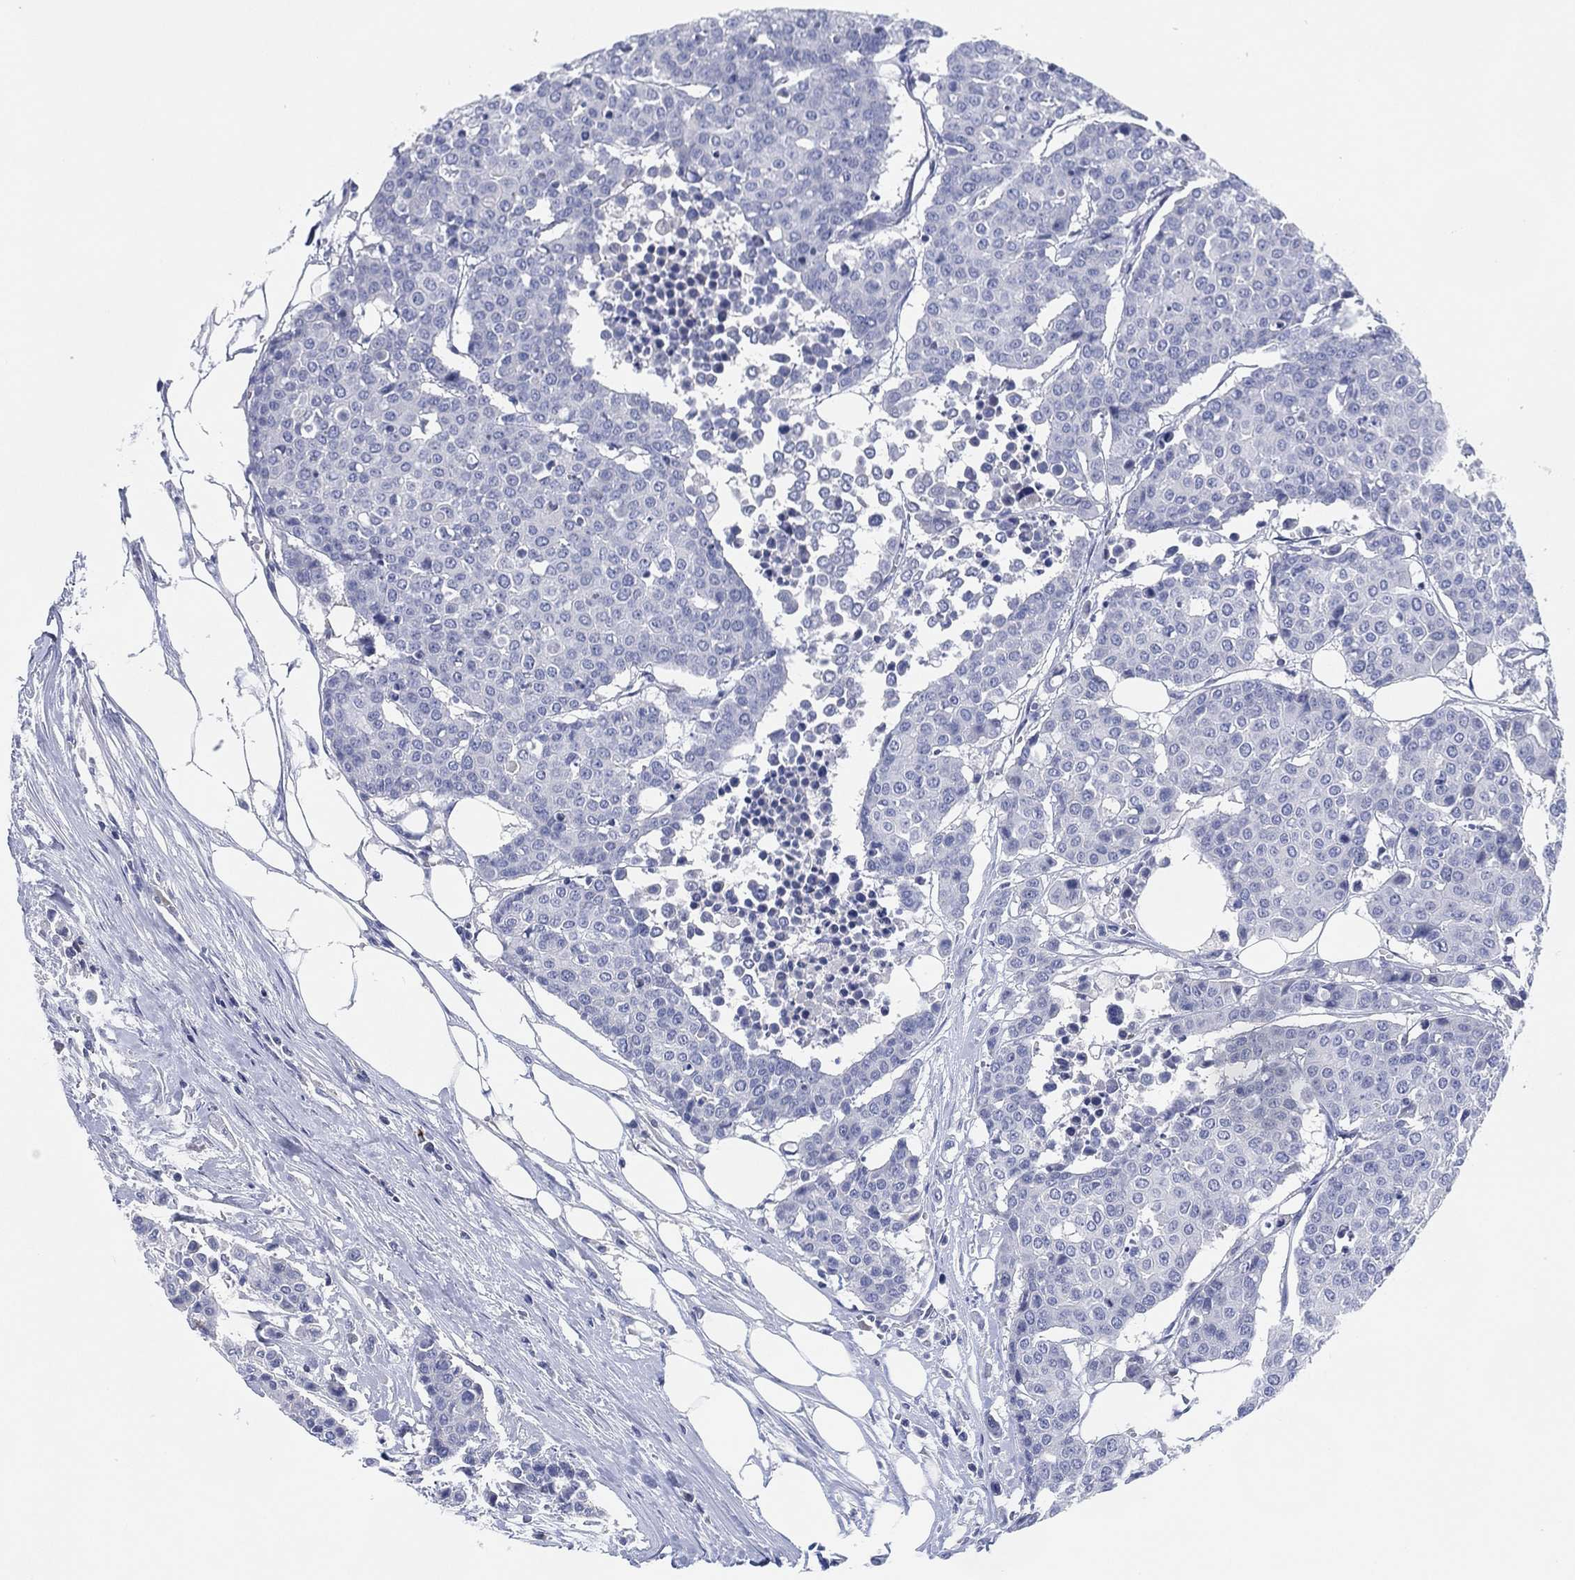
{"staining": {"intensity": "negative", "quantity": "none", "location": "none"}, "tissue": "carcinoid", "cell_type": "Tumor cells", "image_type": "cancer", "snomed": [{"axis": "morphology", "description": "Carcinoid, malignant, NOS"}, {"axis": "topography", "description": "Colon"}], "caption": "Immunohistochemistry image of neoplastic tissue: human malignant carcinoid stained with DAB exhibits no significant protein expression in tumor cells.", "gene": "ADAD2", "patient": {"sex": "male", "age": 81}}